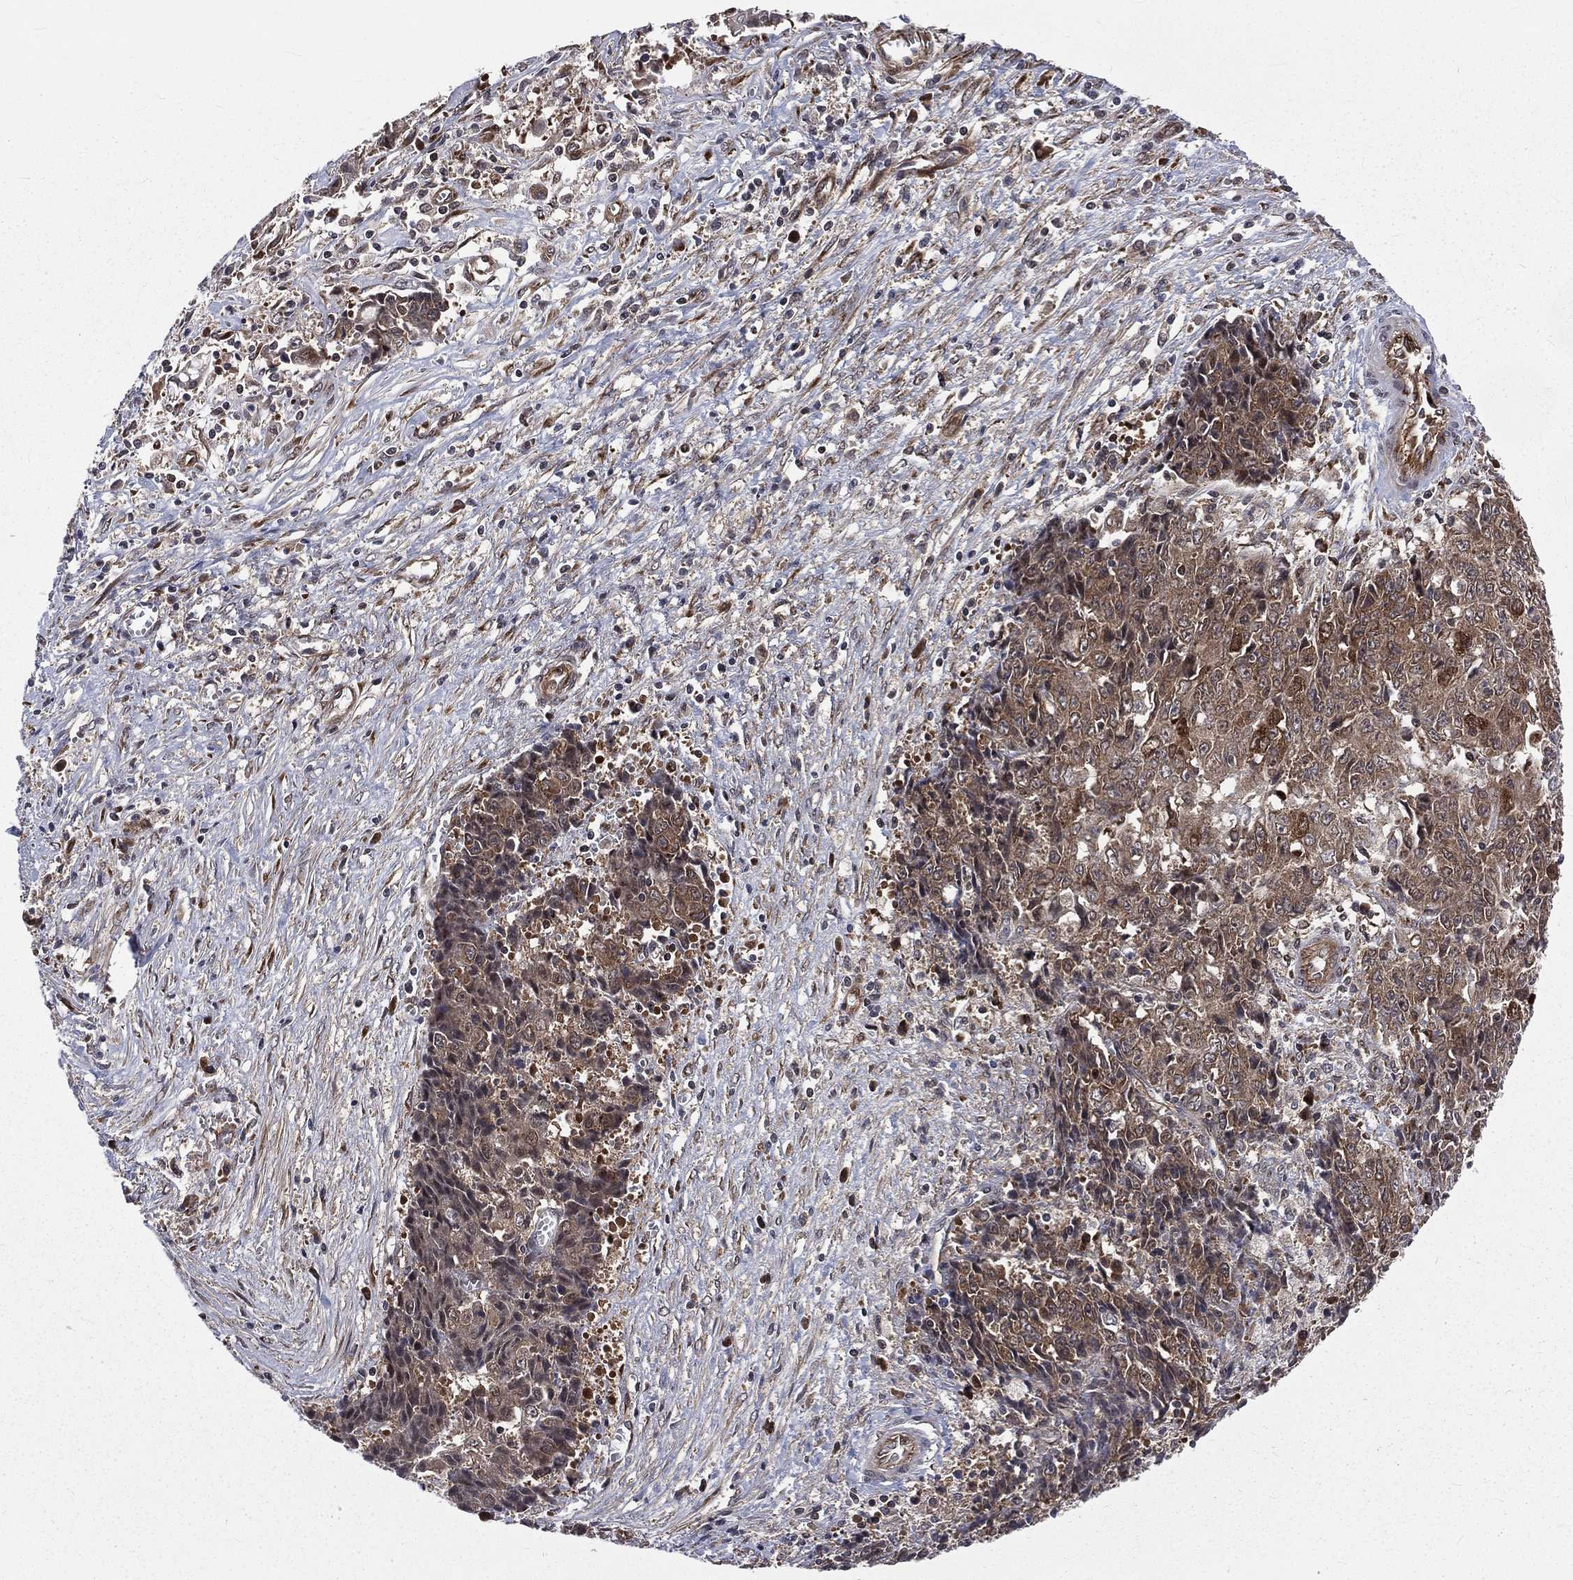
{"staining": {"intensity": "strong", "quantity": "<25%", "location": "cytoplasmic/membranous"}, "tissue": "ovarian cancer", "cell_type": "Tumor cells", "image_type": "cancer", "snomed": [{"axis": "morphology", "description": "Carcinoma, endometroid"}, {"axis": "topography", "description": "Ovary"}], "caption": "Ovarian cancer stained with a protein marker shows strong staining in tumor cells.", "gene": "ARL3", "patient": {"sex": "female", "age": 42}}